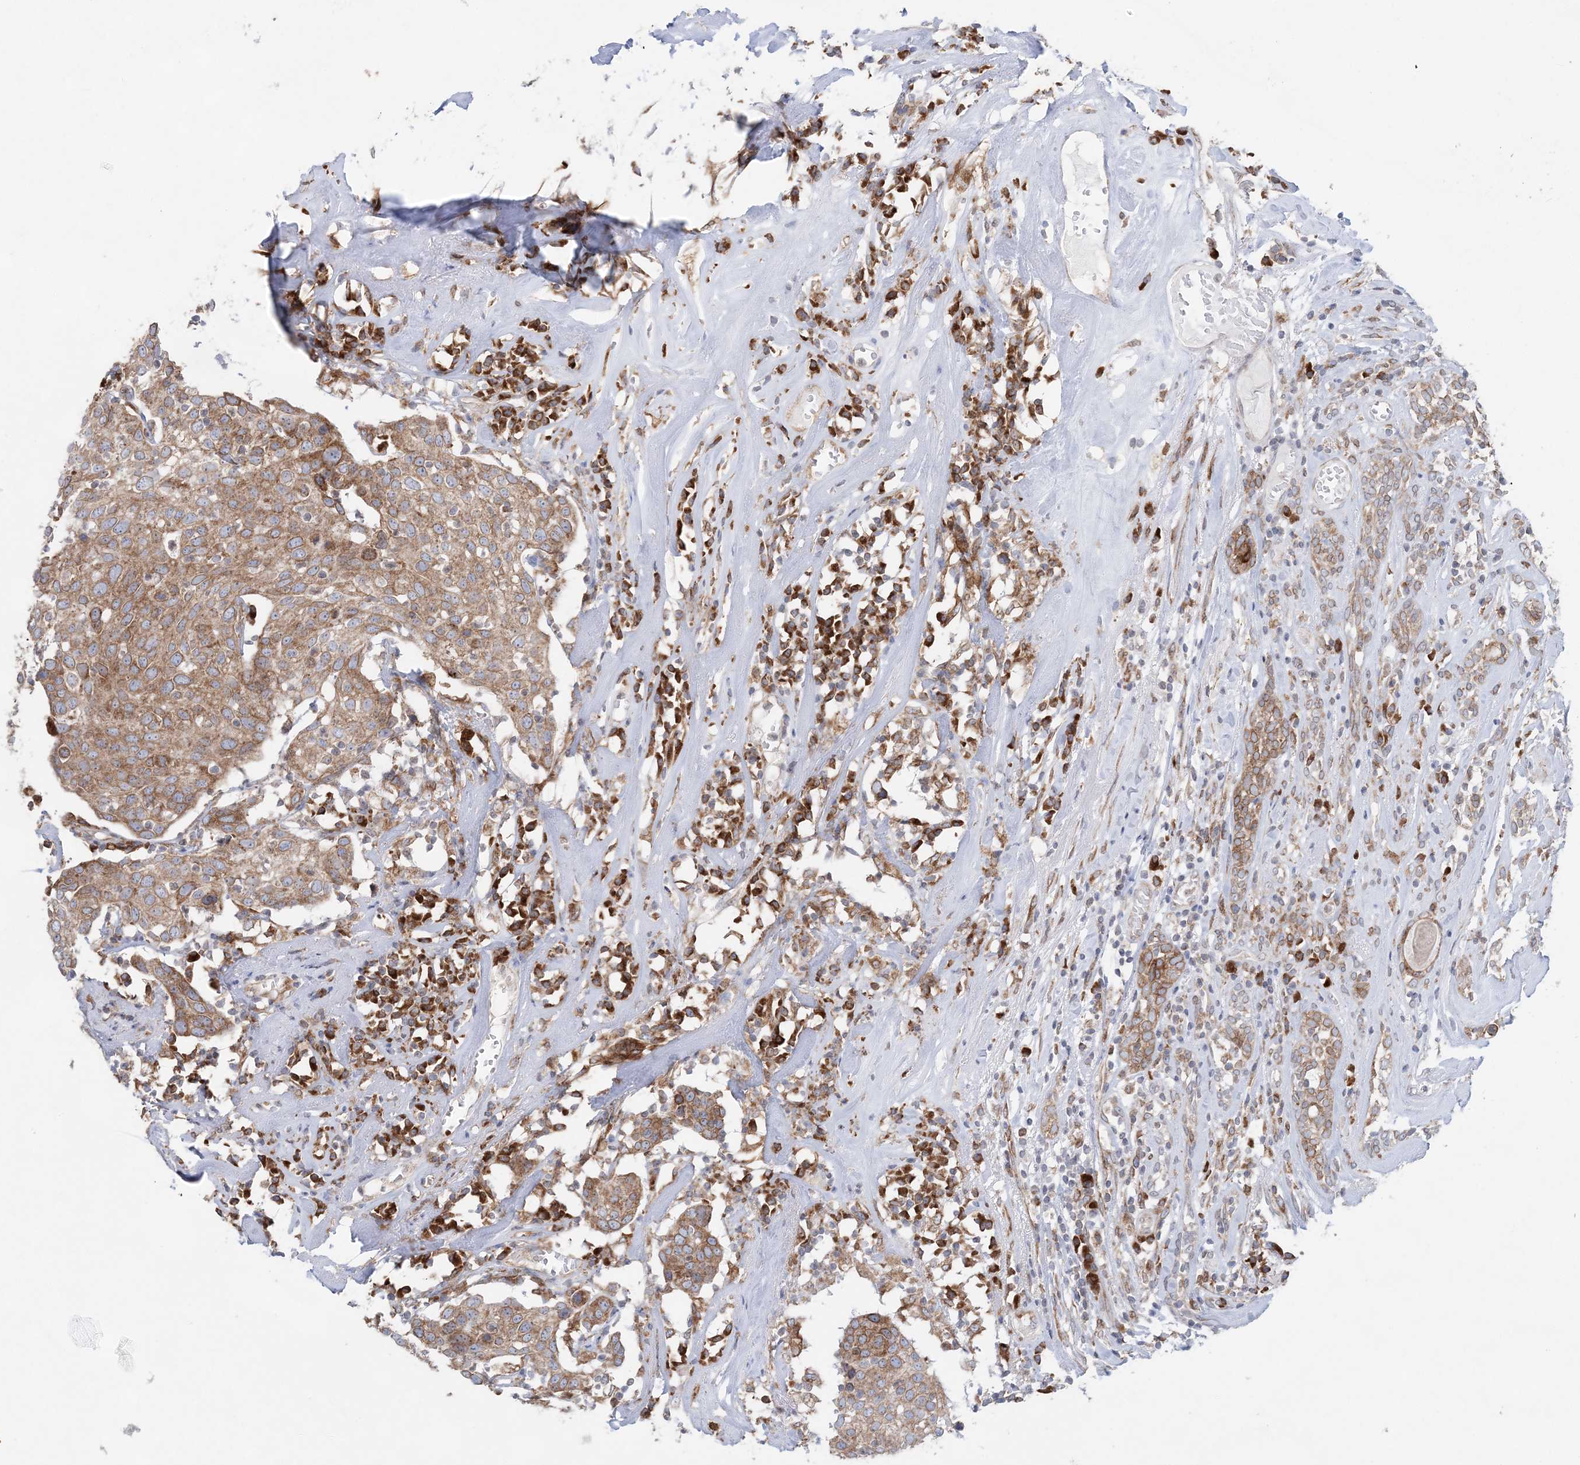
{"staining": {"intensity": "moderate", "quantity": ">75%", "location": "cytoplasmic/membranous"}, "tissue": "head and neck cancer", "cell_type": "Tumor cells", "image_type": "cancer", "snomed": [{"axis": "morphology", "description": "Adenocarcinoma, NOS"}, {"axis": "topography", "description": "Salivary gland"}, {"axis": "topography", "description": "Head-Neck"}], "caption": "About >75% of tumor cells in head and neck cancer exhibit moderate cytoplasmic/membranous protein positivity as visualized by brown immunohistochemical staining.", "gene": "TMED10", "patient": {"sex": "female", "age": 65}}